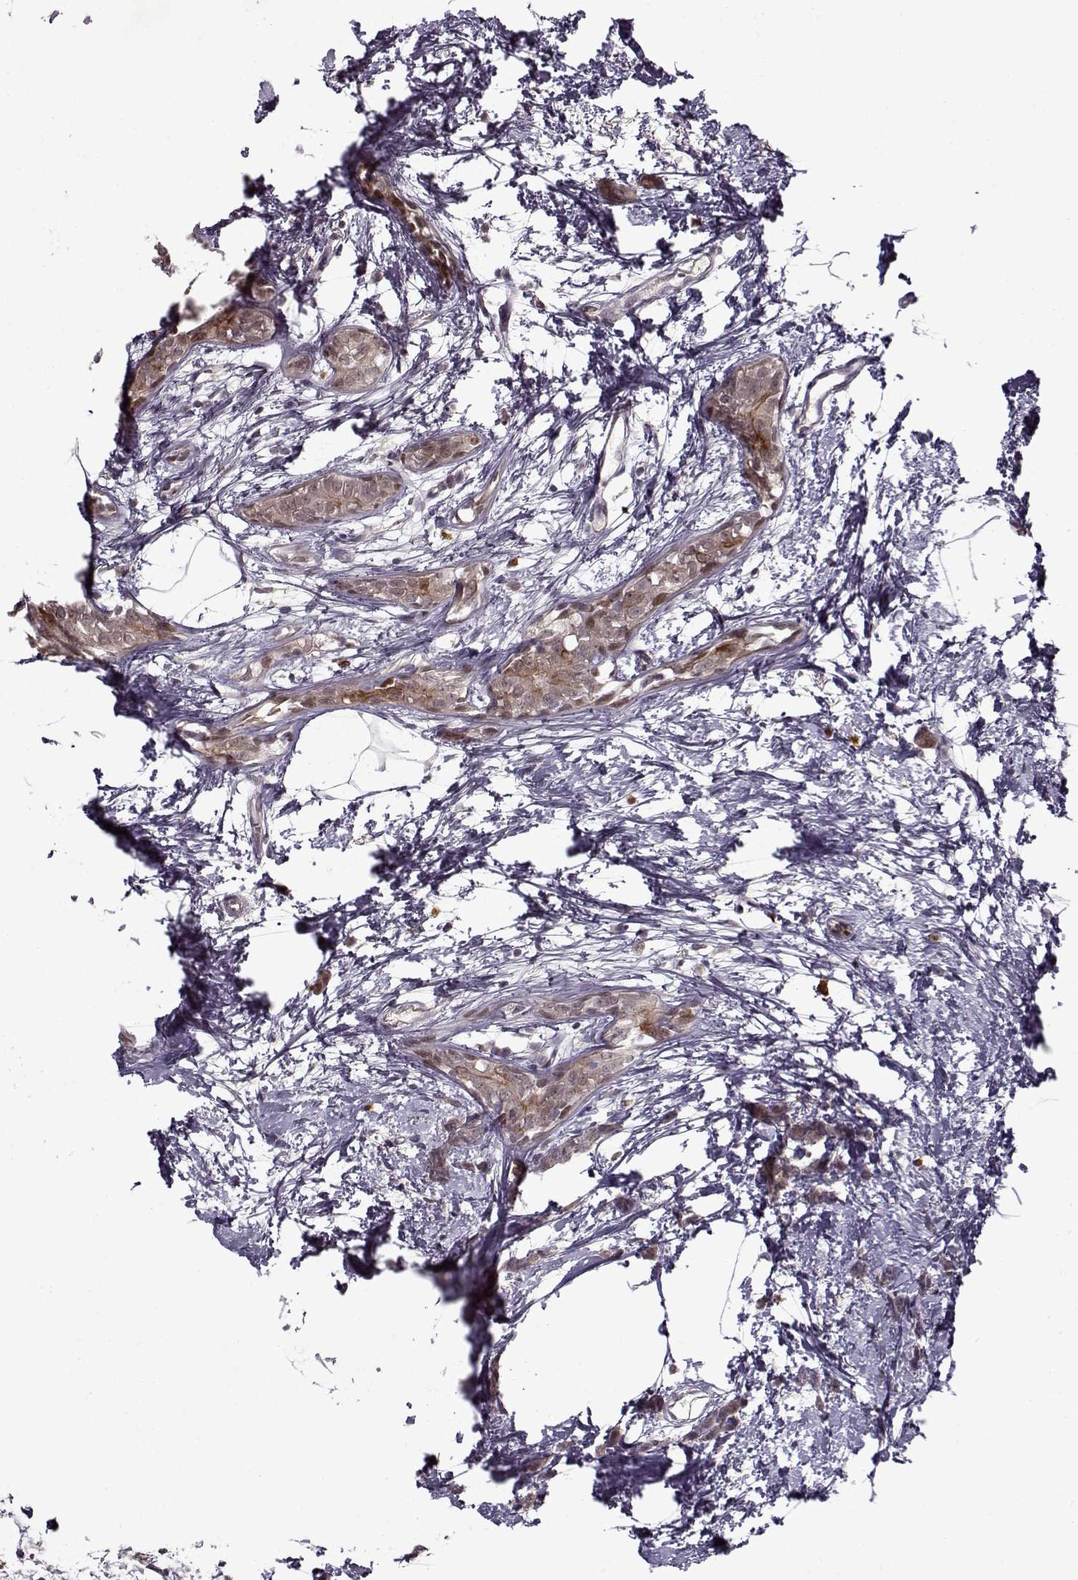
{"staining": {"intensity": "strong", "quantity": "<25%", "location": "cytoplasmic/membranous"}, "tissue": "breast cancer", "cell_type": "Tumor cells", "image_type": "cancer", "snomed": [{"axis": "morphology", "description": "Duct carcinoma"}, {"axis": "topography", "description": "Breast"}], "caption": "Immunohistochemistry micrograph of neoplastic tissue: breast invasive ductal carcinoma stained using IHC exhibits medium levels of strong protein expression localized specifically in the cytoplasmic/membranous of tumor cells, appearing as a cytoplasmic/membranous brown color.", "gene": "DENND4B", "patient": {"sex": "female", "age": 40}}